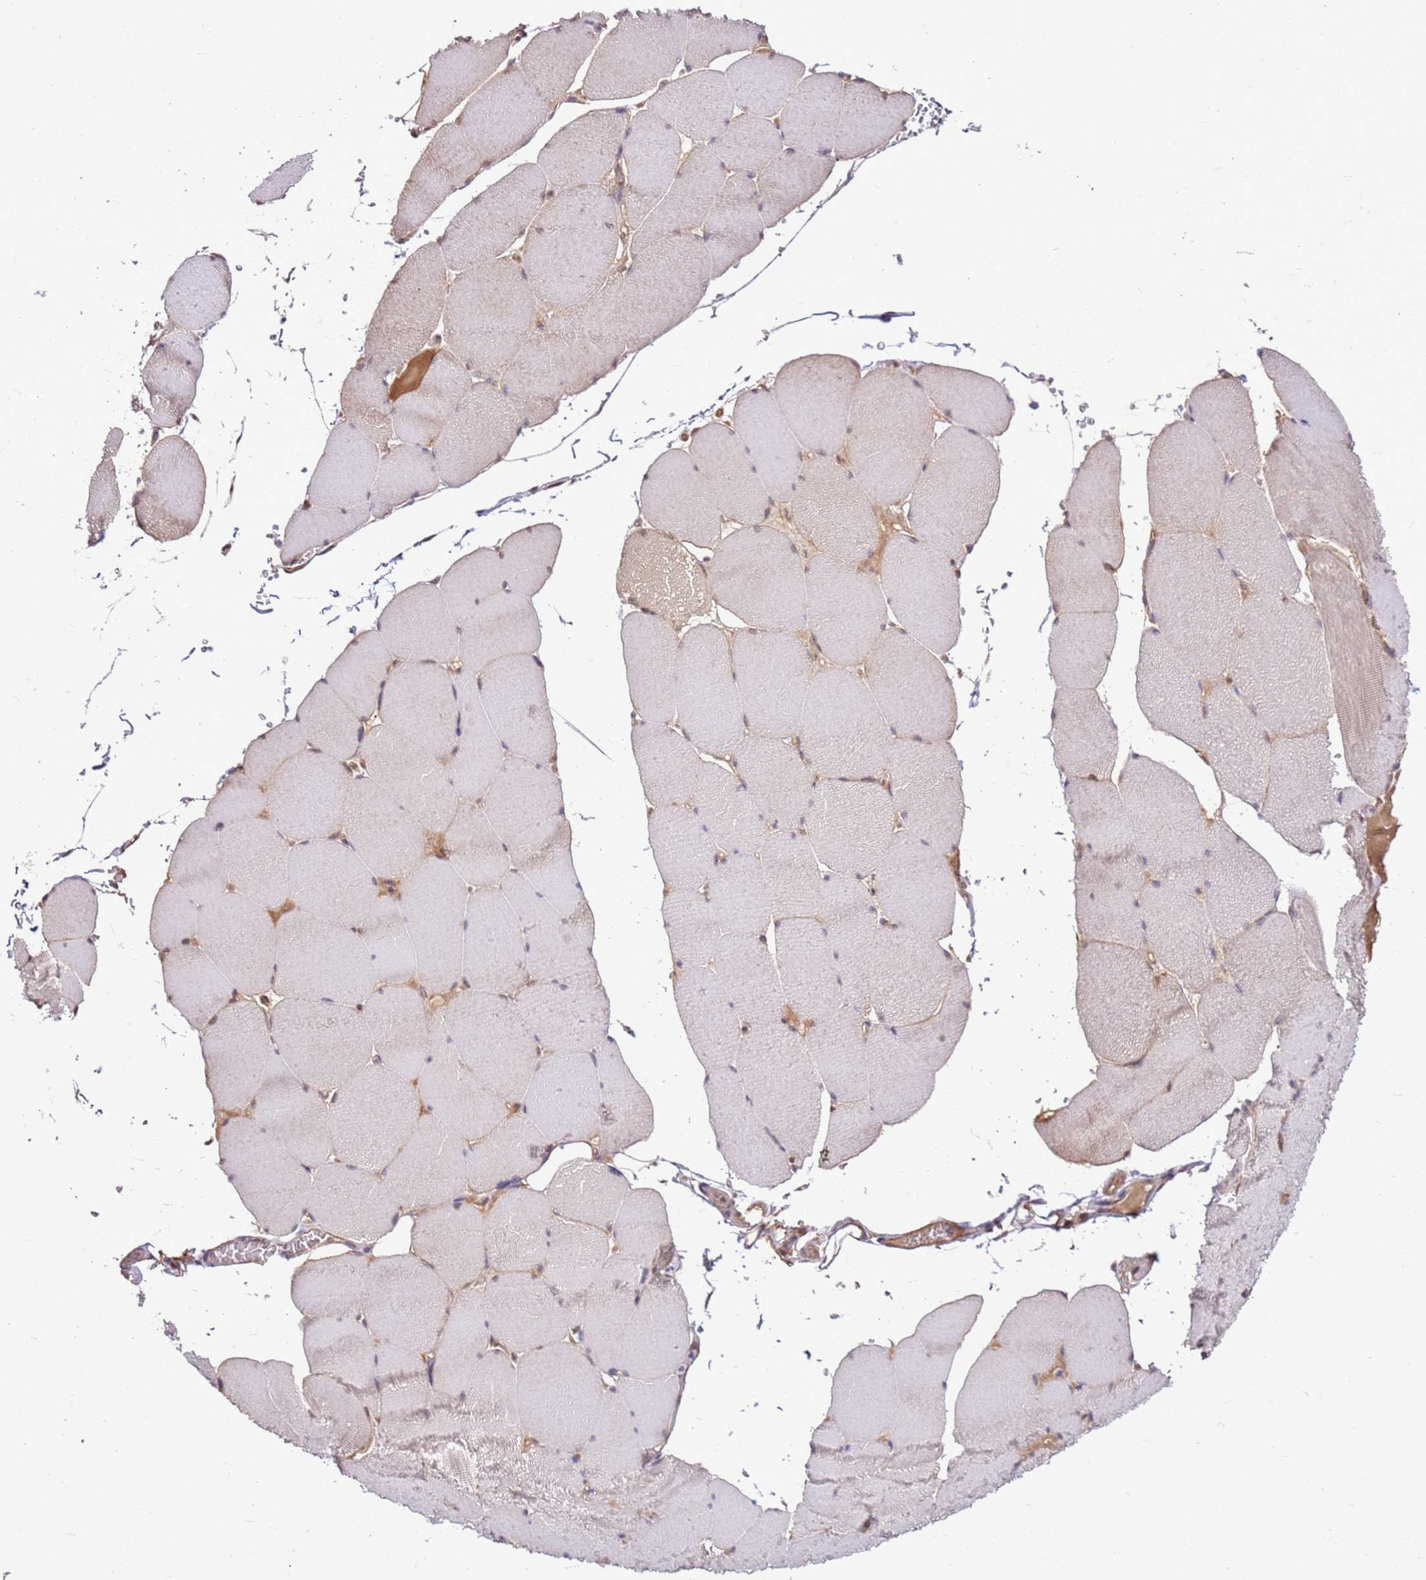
{"staining": {"intensity": "weak", "quantity": "<25%", "location": "cytoplasmic/membranous"}, "tissue": "skeletal muscle", "cell_type": "Myocytes", "image_type": "normal", "snomed": [{"axis": "morphology", "description": "Normal tissue, NOS"}, {"axis": "topography", "description": "Skeletal muscle"}, {"axis": "topography", "description": "Head-Neck"}], "caption": "IHC photomicrograph of benign human skeletal muscle stained for a protein (brown), which demonstrates no positivity in myocytes. (DAB (3,3'-diaminobenzidine) immunohistochemistry visualized using brightfield microscopy, high magnification).", "gene": "BBS5", "patient": {"sex": "male", "age": 66}}